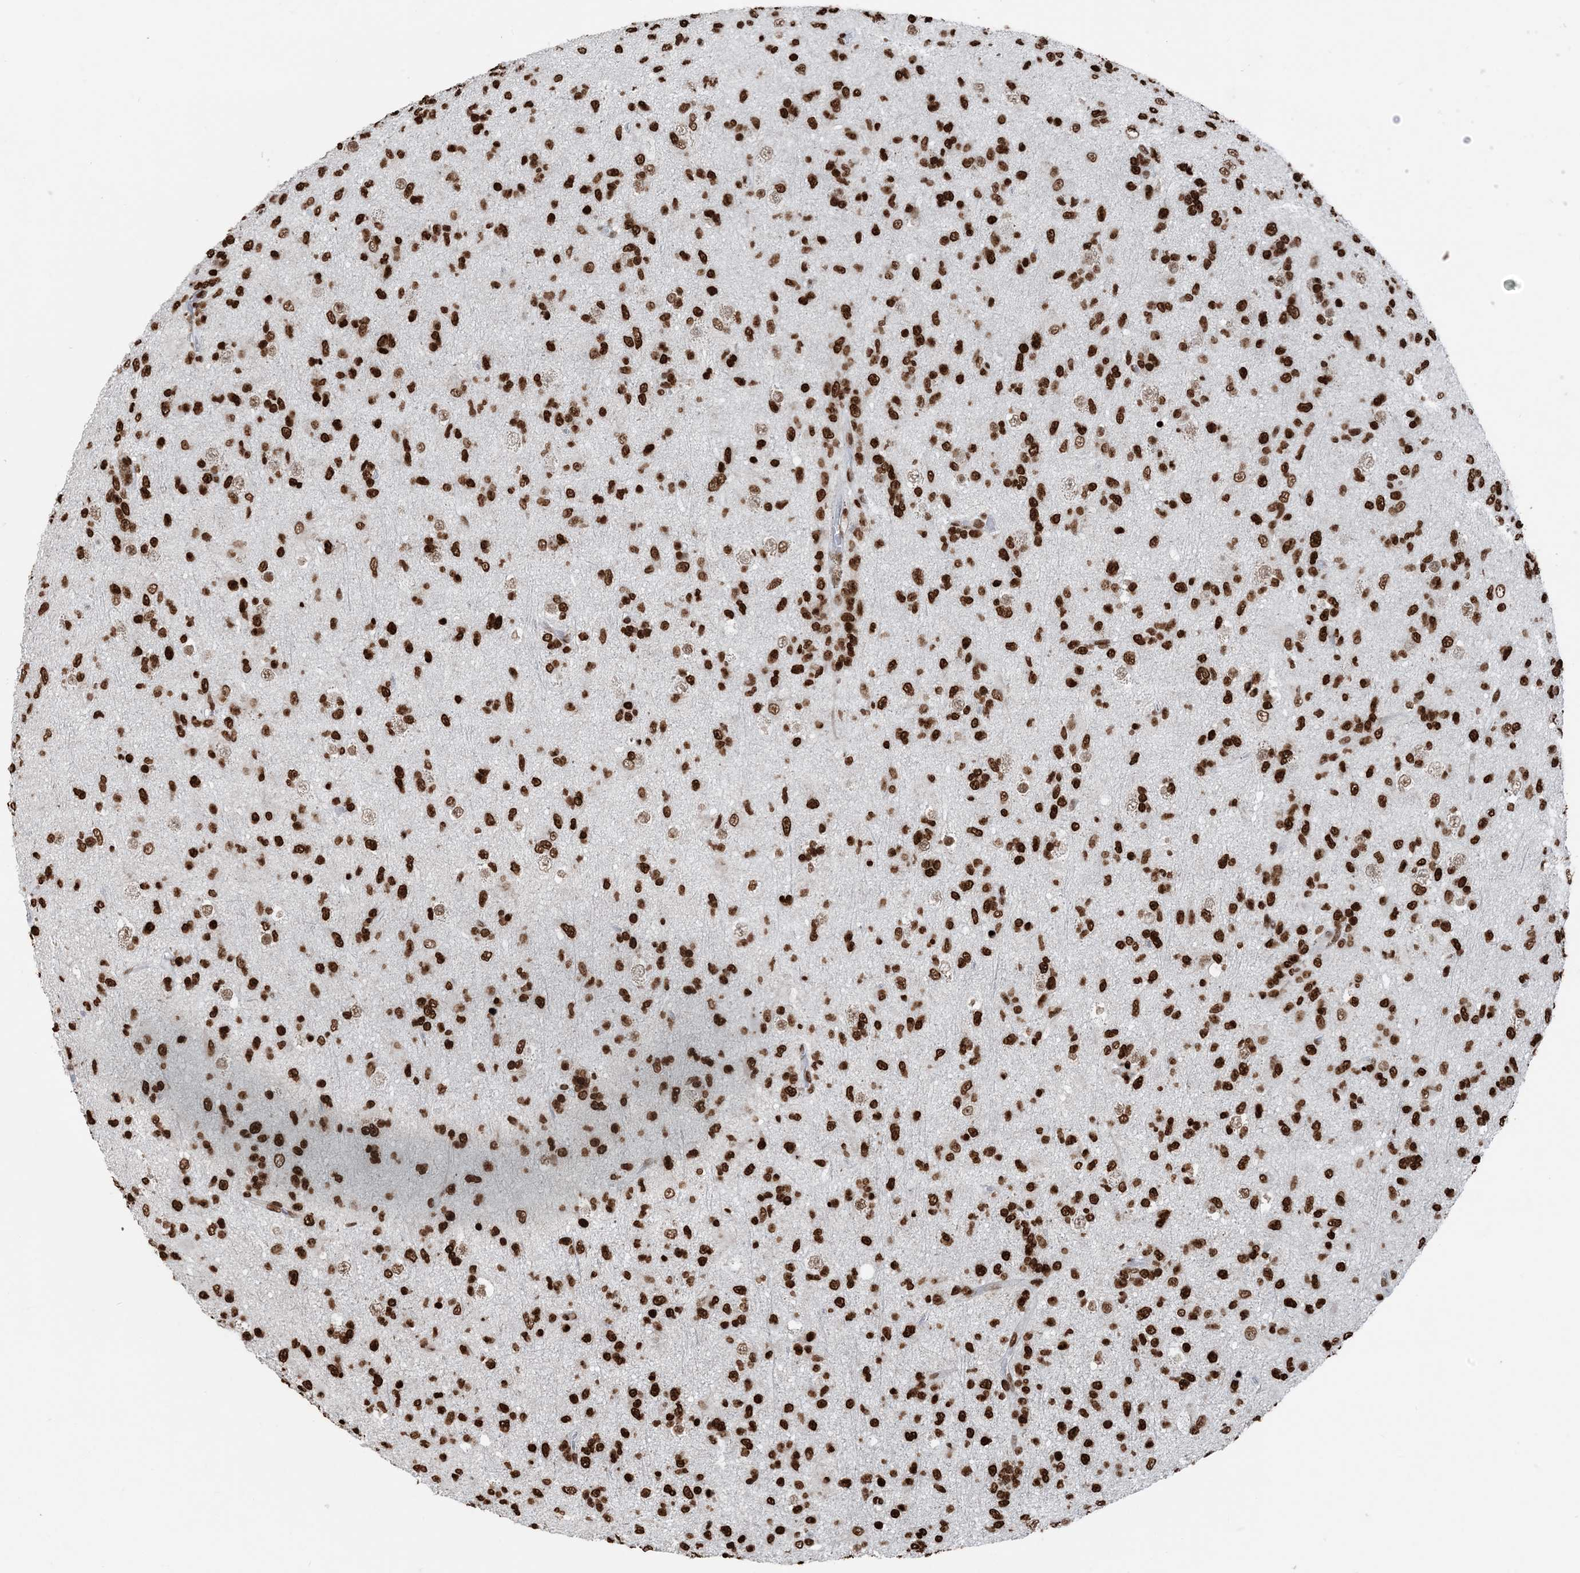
{"staining": {"intensity": "strong", "quantity": ">75%", "location": "nuclear"}, "tissue": "glioma", "cell_type": "Tumor cells", "image_type": "cancer", "snomed": [{"axis": "morphology", "description": "Glioma, malignant, Low grade"}, {"axis": "topography", "description": "Brain"}], "caption": "Tumor cells demonstrate high levels of strong nuclear positivity in approximately >75% of cells in human glioma. The protein is shown in brown color, while the nuclei are stained blue.", "gene": "H3-3B", "patient": {"sex": "male", "age": 65}}